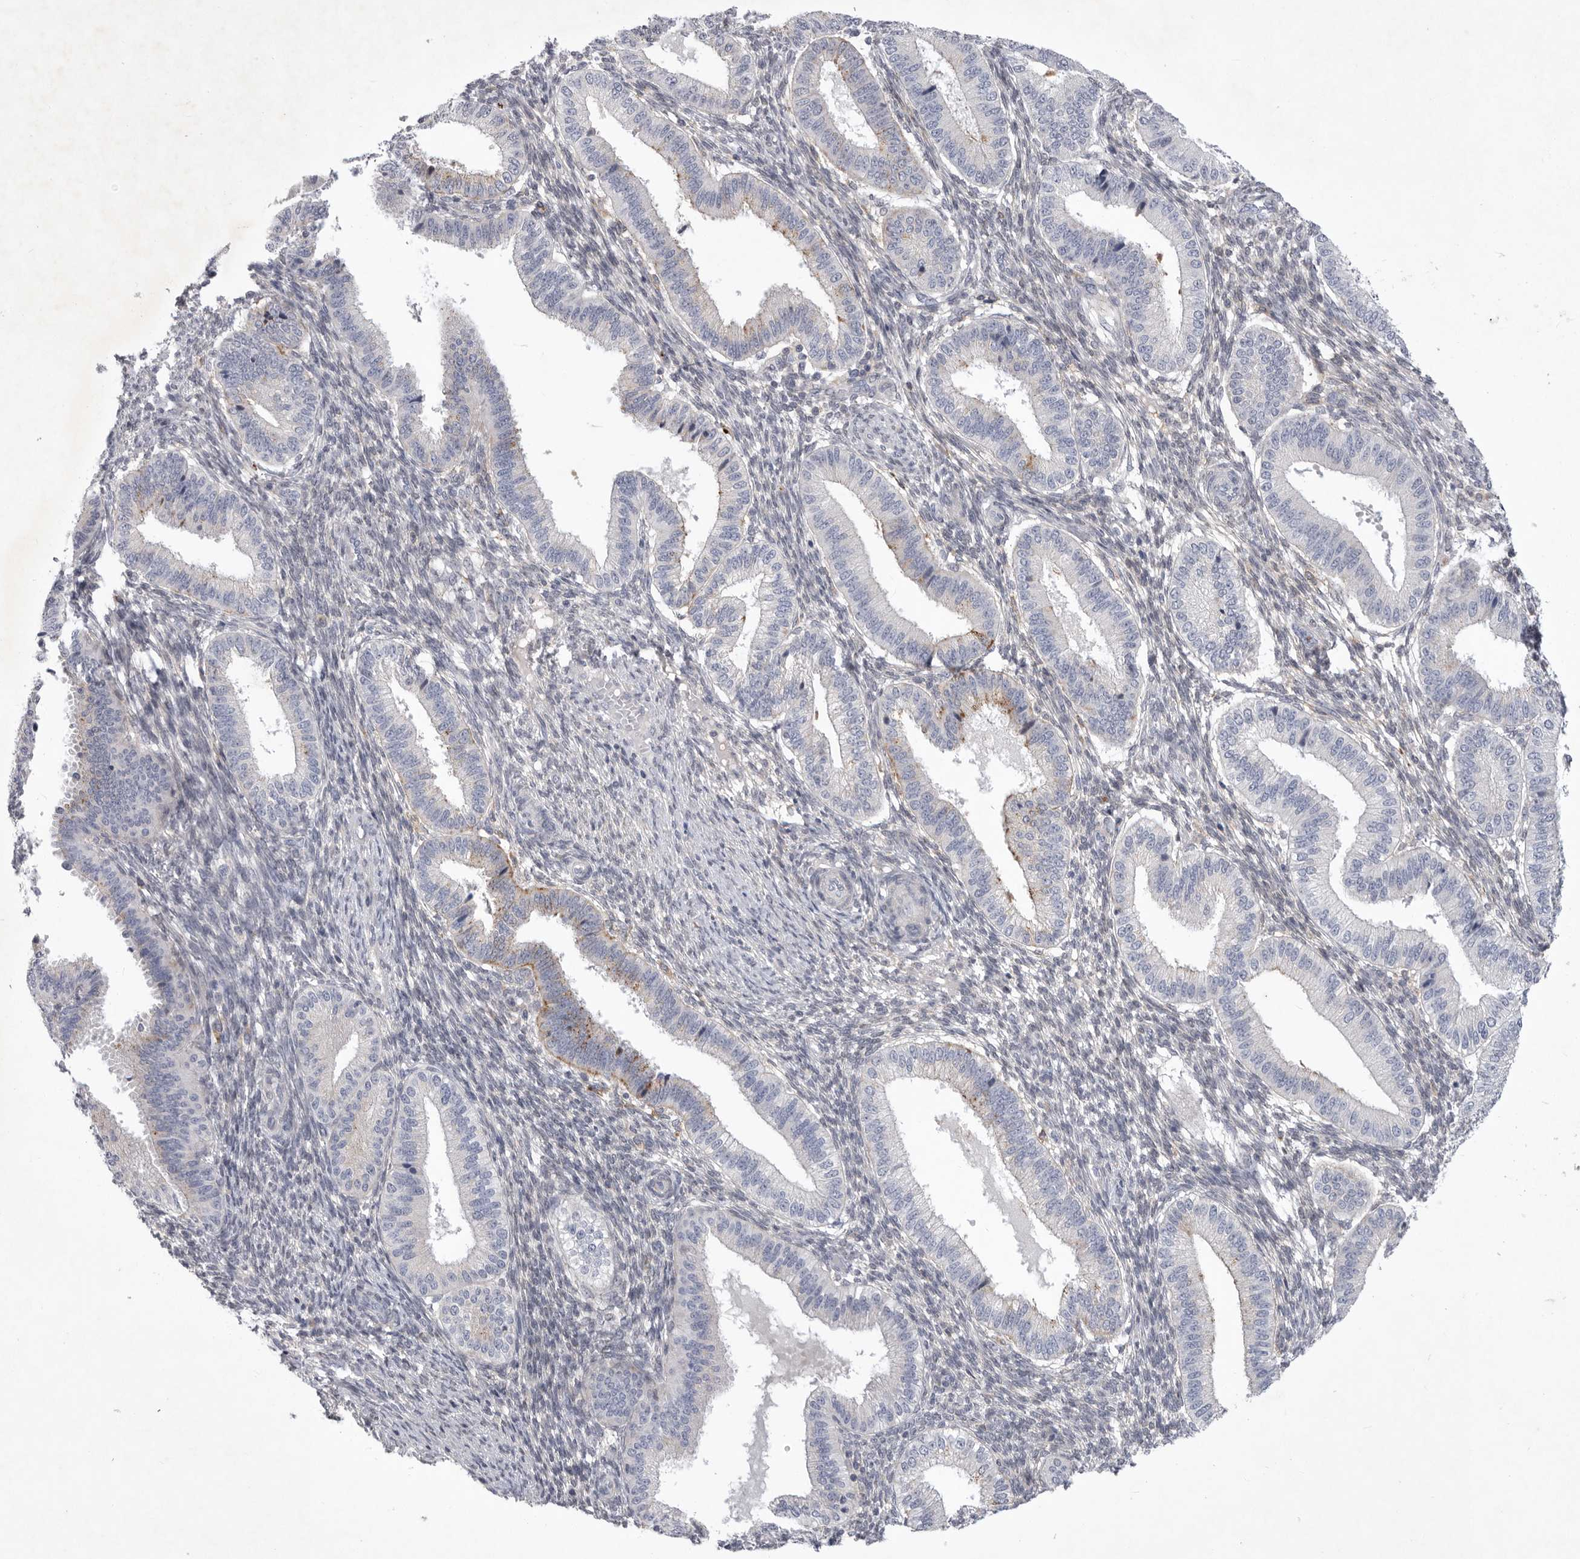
{"staining": {"intensity": "negative", "quantity": "none", "location": "none"}, "tissue": "endometrium", "cell_type": "Cells in endometrial stroma", "image_type": "normal", "snomed": [{"axis": "morphology", "description": "Normal tissue, NOS"}, {"axis": "topography", "description": "Endometrium"}], "caption": "Cells in endometrial stroma are negative for brown protein staining in unremarkable endometrium. (DAB immunohistochemistry (IHC) with hematoxylin counter stain).", "gene": "SIGLEC10", "patient": {"sex": "female", "age": 39}}